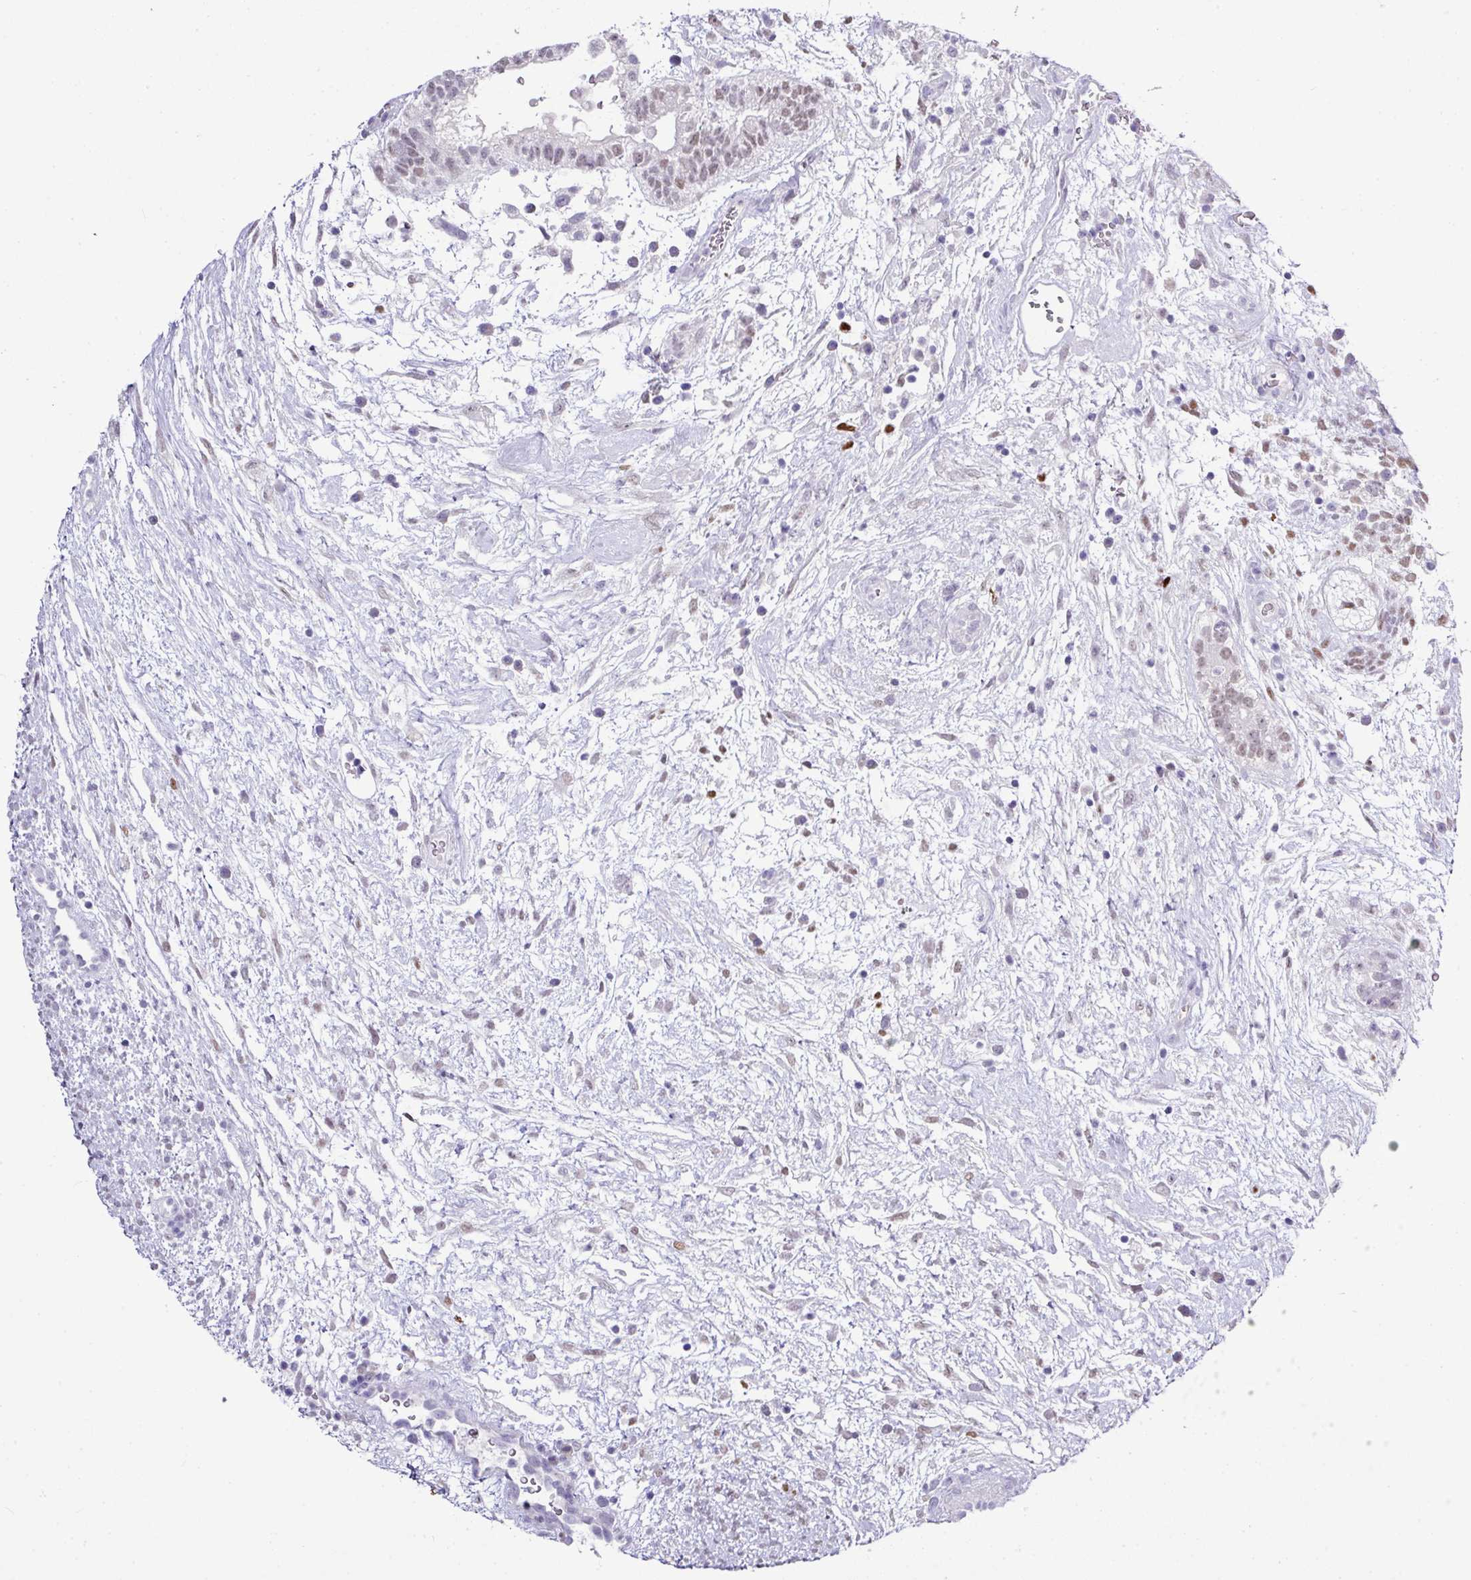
{"staining": {"intensity": "moderate", "quantity": "25%-75%", "location": "nuclear"}, "tissue": "testis cancer", "cell_type": "Tumor cells", "image_type": "cancer", "snomed": [{"axis": "morphology", "description": "Carcinoma, Embryonal, NOS"}, {"axis": "topography", "description": "Testis"}], "caption": "Immunohistochemical staining of embryonal carcinoma (testis) shows moderate nuclear protein expression in about 25%-75% of tumor cells.", "gene": "BCL11A", "patient": {"sex": "male", "age": 32}}